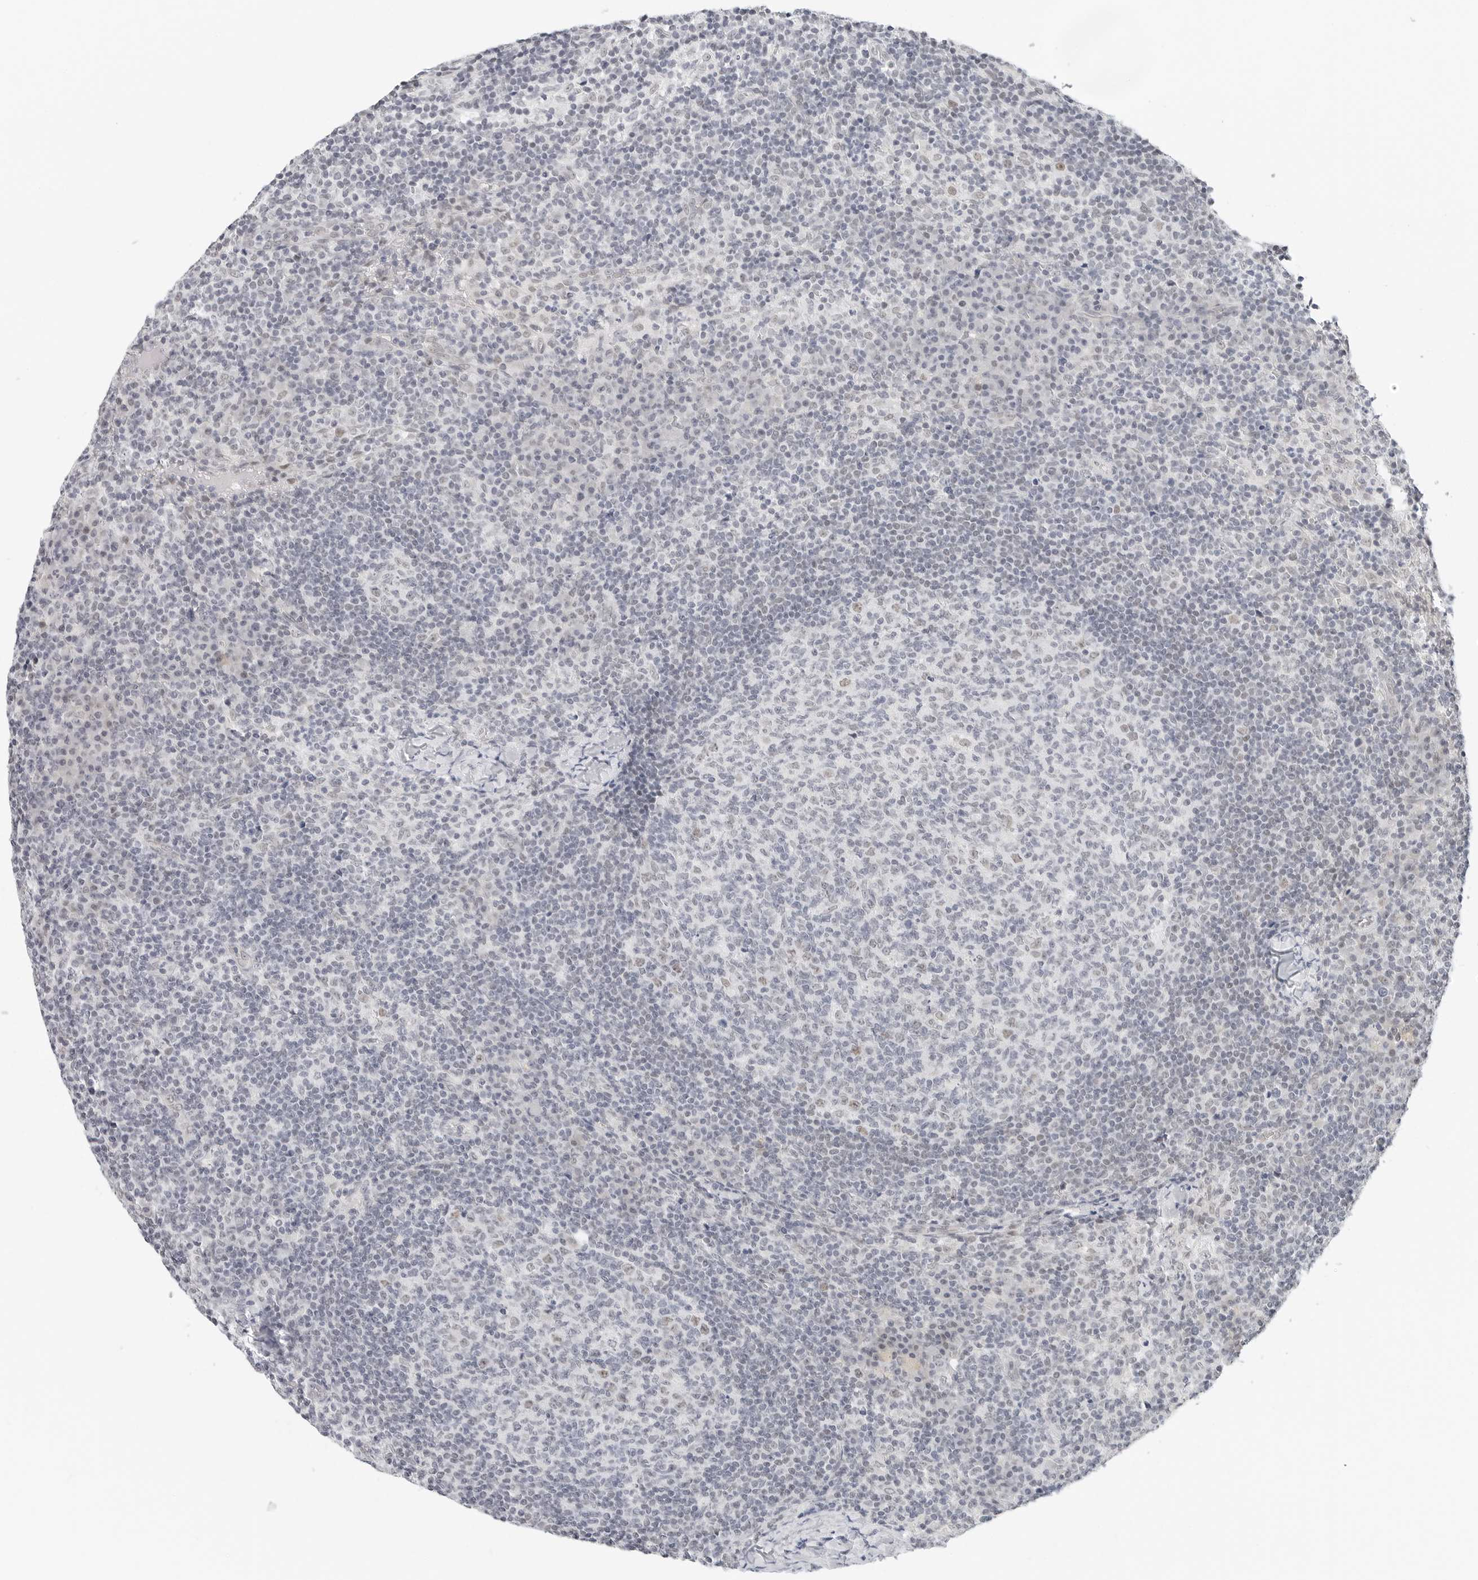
{"staining": {"intensity": "weak", "quantity": "<25%", "location": "nuclear"}, "tissue": "lymph node", "cell_type": "Germinal center cells", "image_type": "normal", "snomed": [{"axis": "morphology", "description": "Normal tissue, NOS"}, {"axis": "morphology", "description": "Inflammation, NOS"}, {"axis": "topography", "description": "Lymph node"}], "caption": "High power microscopy histopathology image of an immunohistochemistry (IHC) image of normal lymph node, revealing no significant expression in germinal center cells. (Brightfield microscopy of DAB IHC at high magnification).", "gene": "TSEN2", "patient": {"sex": "male", "age": 55}}